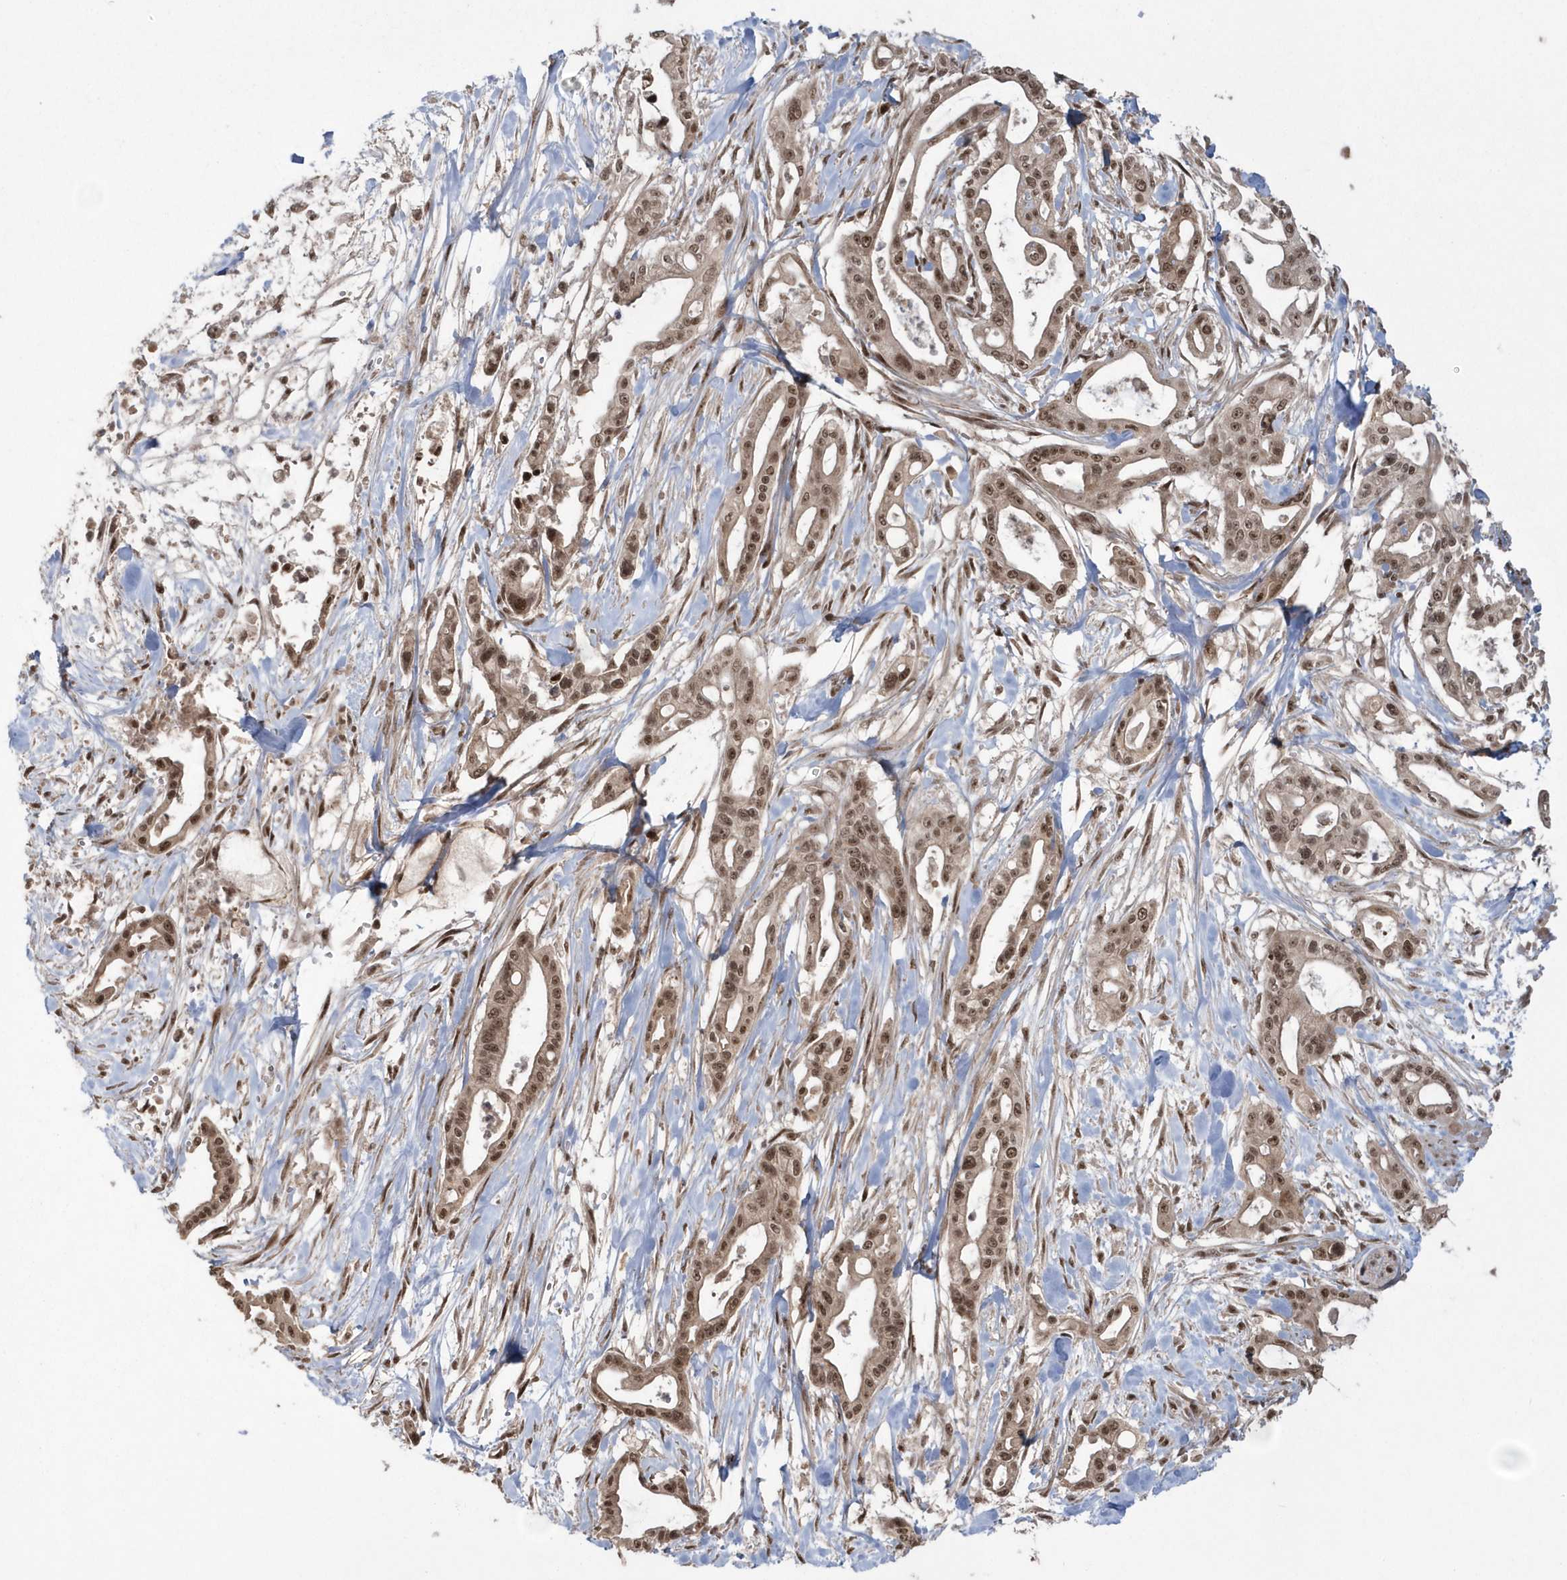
{"staining": {"intensity": "moderate", "quantity": ">75%", "location": "cytoplasmic/membranous,nuclear"}, "tissue": "pancreatic cancer", "cell_type": "Tumor cells", "image_type": "cancer", "snomed": [{"axis": "morphology", "description": "Adenocarcinoma, NOS"}, {"axis": "topography", "description": "Pancreas"}], "caption": "Immunohistochemical staining of human pancreatic adenocarcinoma exhibits medium levels of moderate cytoplasmic/membranous and nuclear protein positivity in about >75% of tumor cells.", "gene": "EPB41L4A", "patient": {"sex": "male", "age": 68}}